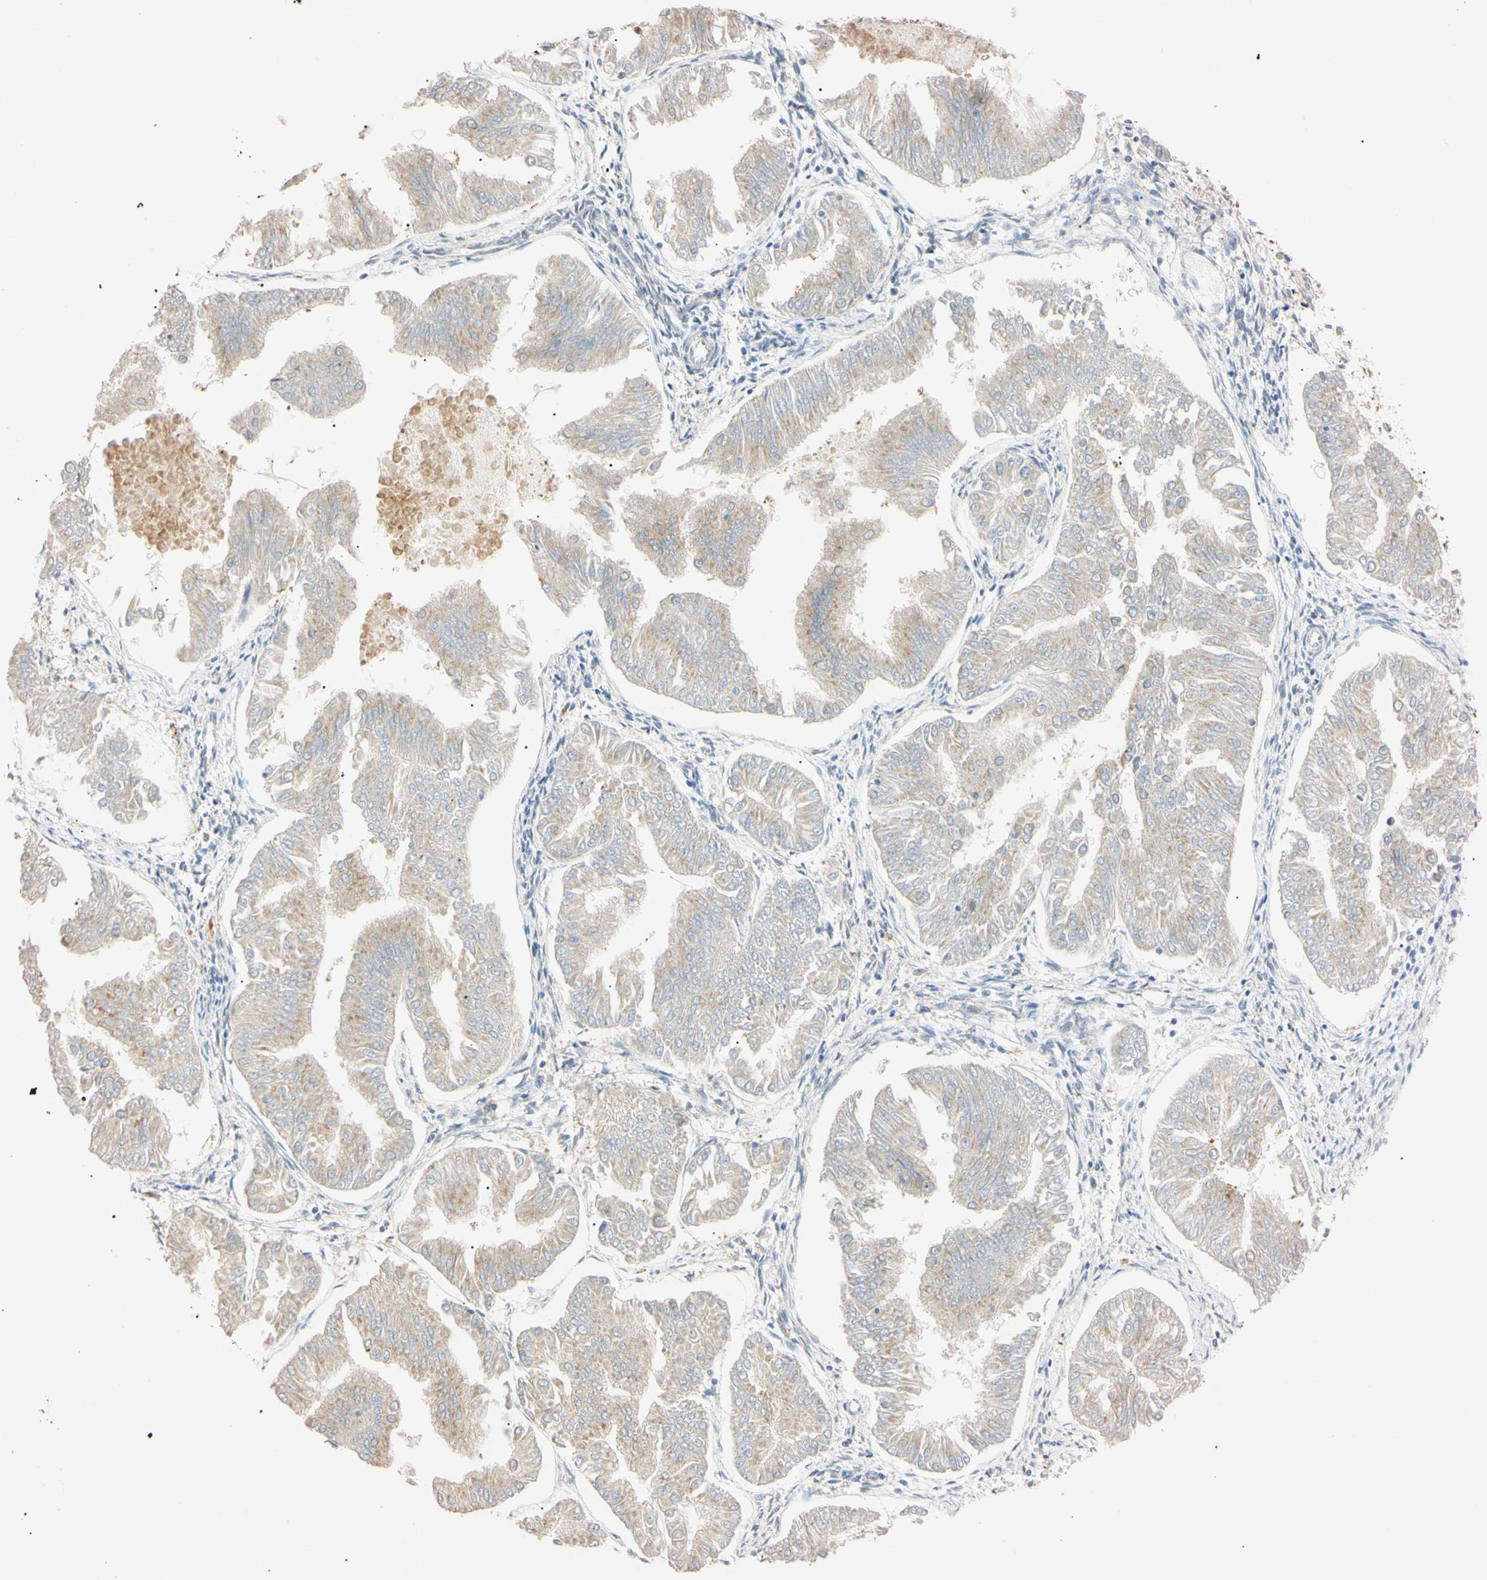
{"staining": {"intensity": "weak", "quantity": "25%-75%", "location": "cytoplasmic/membranous"}, "tissue": "endometrial cancer", "cell_type": "Tumor cells", "image_type": "cancer", "snomed": [{"axis": "morphology", "description": "Adenocarcinoma, NOS"}, {"axis": "topography", "description": "Endometrium"}], "caption": "An immunohistochemistry photomicrograph of neoplastic tissue is shown. Protein staining in brown highlights weak cytoplasmic/membranous positivity in endometrial cancer within tumor cells. Using DAB (brown) and hematoxylin (blue) stains, captured at high magnification using brightfield microscopy.", "gene": "IER3IP1", "patient": {"sex": "female", "age": 53}}